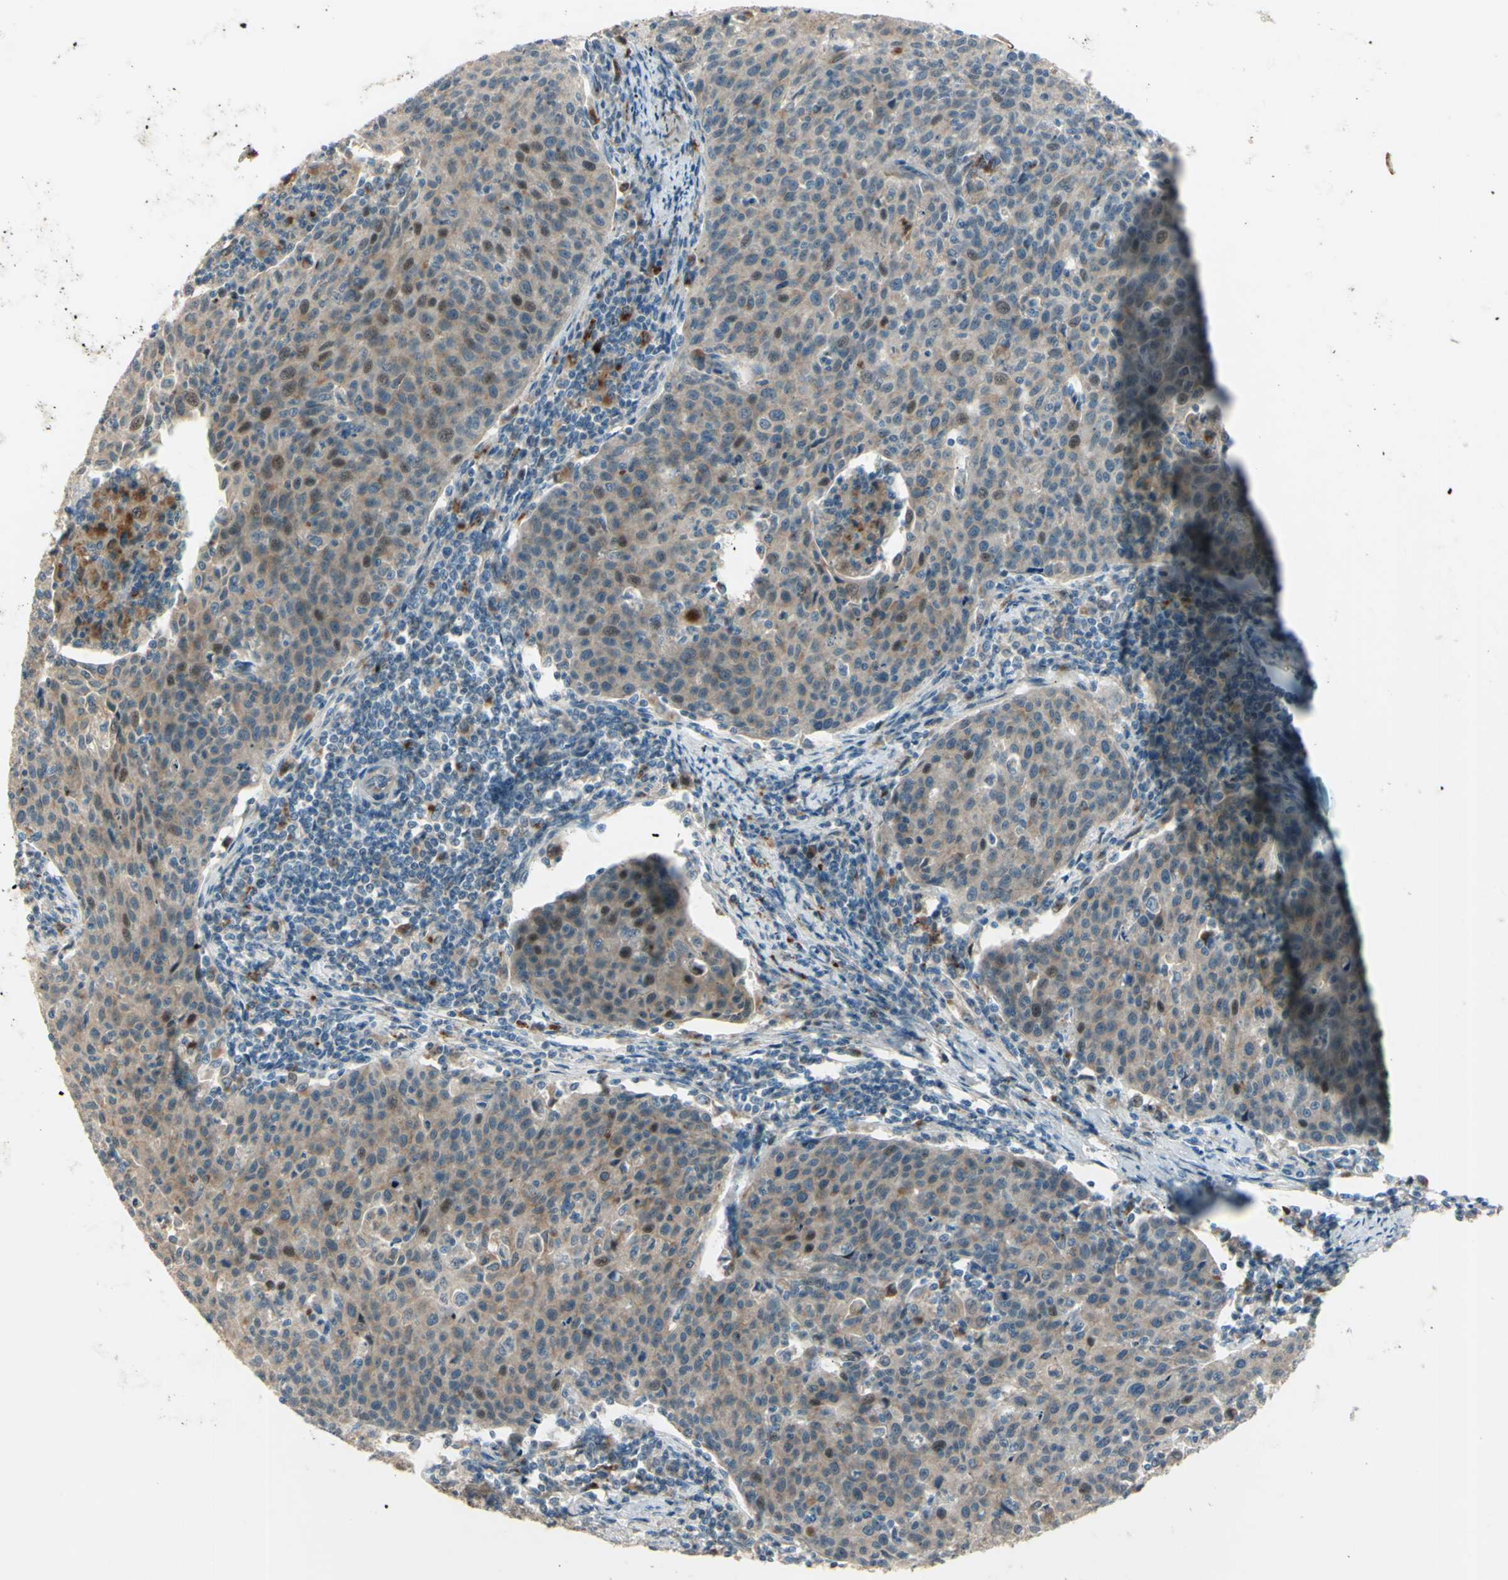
{"staining": {"intensity": "weak", "quantity": ">75%", "location": "cytoplasmic/membranous"}, "tissue": "cervical cancer", "cell_type": "Tumor cells", "image_type": "cancer", "snomed": [{"axis": "morphology", "description": "Squamous cell carcinoma, NOS"}, {"axis": "topography", "description": "Cervix"}], "caption": "Cervical cancer (squamous cell carcinoma) was stained to show a protein in brown. There is low levels of weak cytoplasmic/membranous positivity in about >75% of tumor cells.", "gene": "LMTK2", "patient": {"sex": "female", "age": 38}}